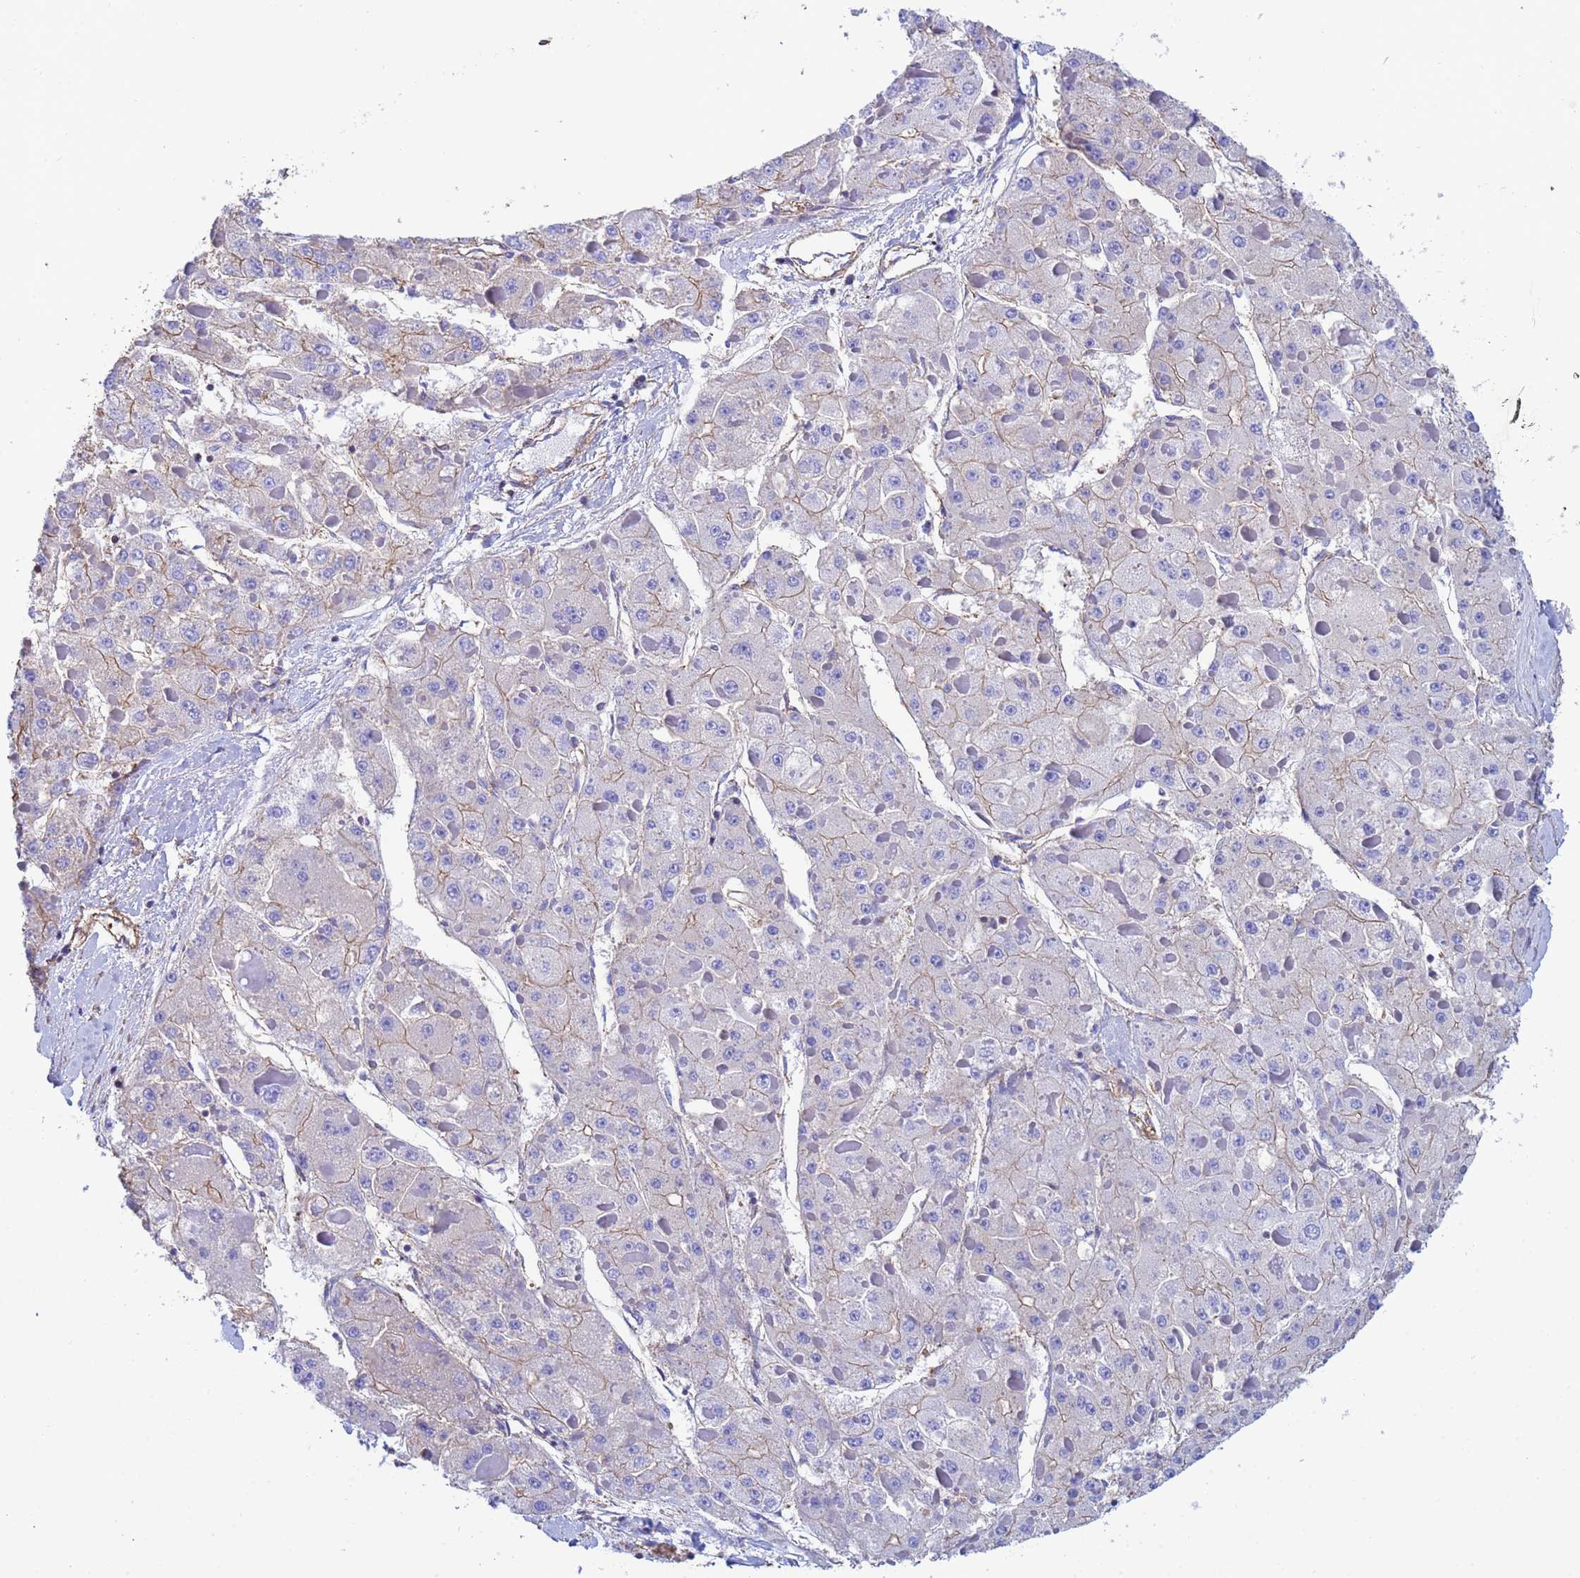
{"staining": {"intensity": "weak", "quantity": "<25%", "location": "cytoplasmic/membranous"}, "tissue": "liver cancer", "cell_type": "Tumor cells", "image_type": "cancer", "snomed": [{"axis": "morphology", "description": "Carcinoma, Hepatocellular, NOS"}, {"axis": "topography", "description": "Liver"}], "caption": "High magnification brightfield microscopy of liver hepatocellular carcinoma stained with DAB (3,3'-diaminobenzidine) (brown) and counterstained with hematoxylin (blue): tumor cells show no significant staining. (DAB immunohistochemistry, high magnification).", "gene": "MYL12A", "patient": {"sex": "female", "age": 73}}